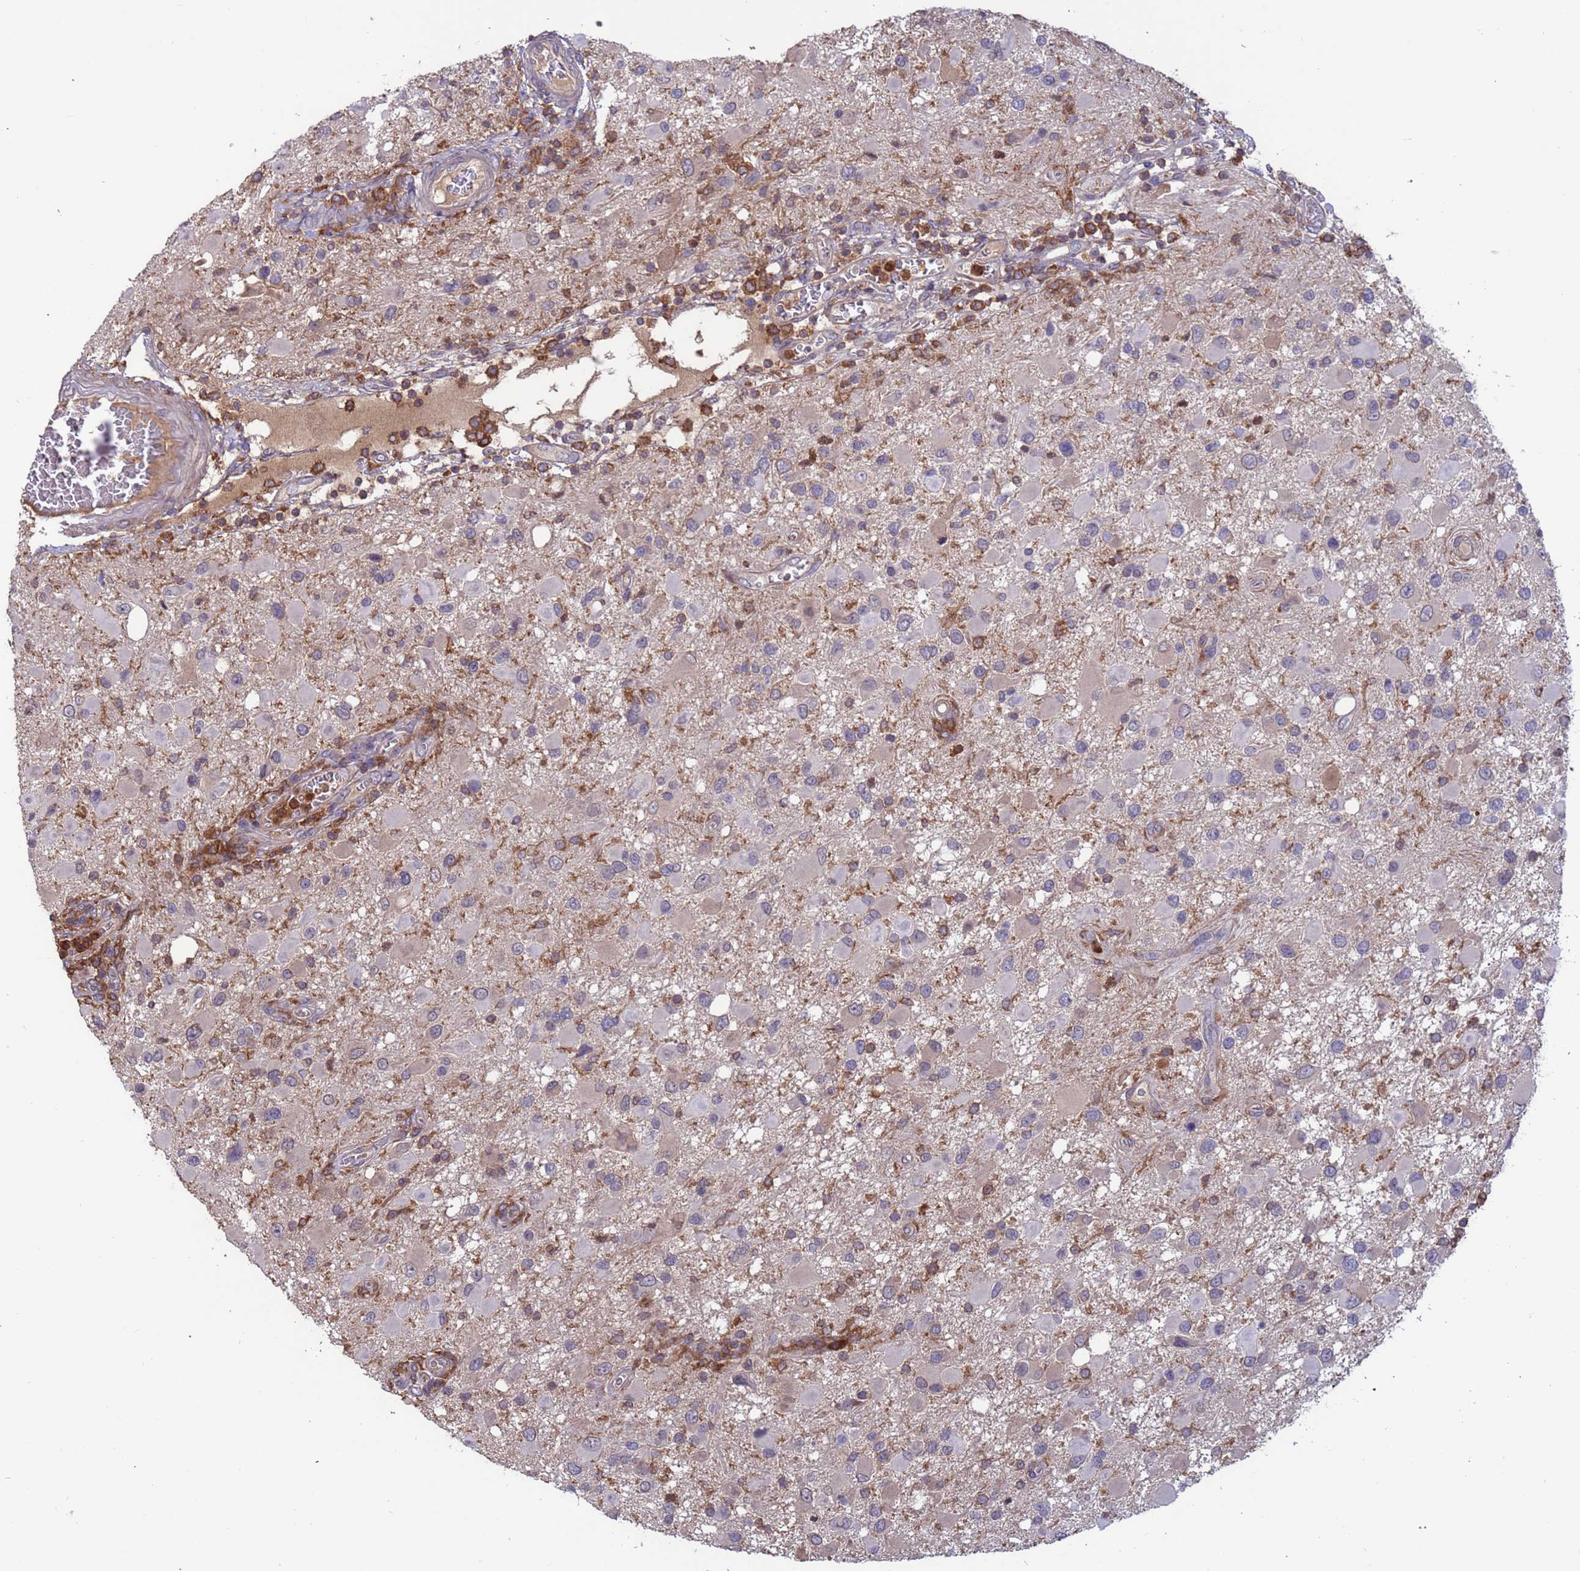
{"staining": {"intensity": "negative", "quantity": "none", "location": "none"}, "tissue": "glioma", "cell_type": "Tumor cells", "image_type": "cancer", "snomed": [{"axis": "morphology", "description": "Glioma, malignant, High grade"}, {"axis": "topography", "description": "Brain"}], "caption": "Micrograph shows no significant protein expression in tumor cells of glioma. (Immunohistochemistry, brightfield microscopy, high magnification).", "gene": "AMPD3", "patient": {"sex": "male", "age": 53}}